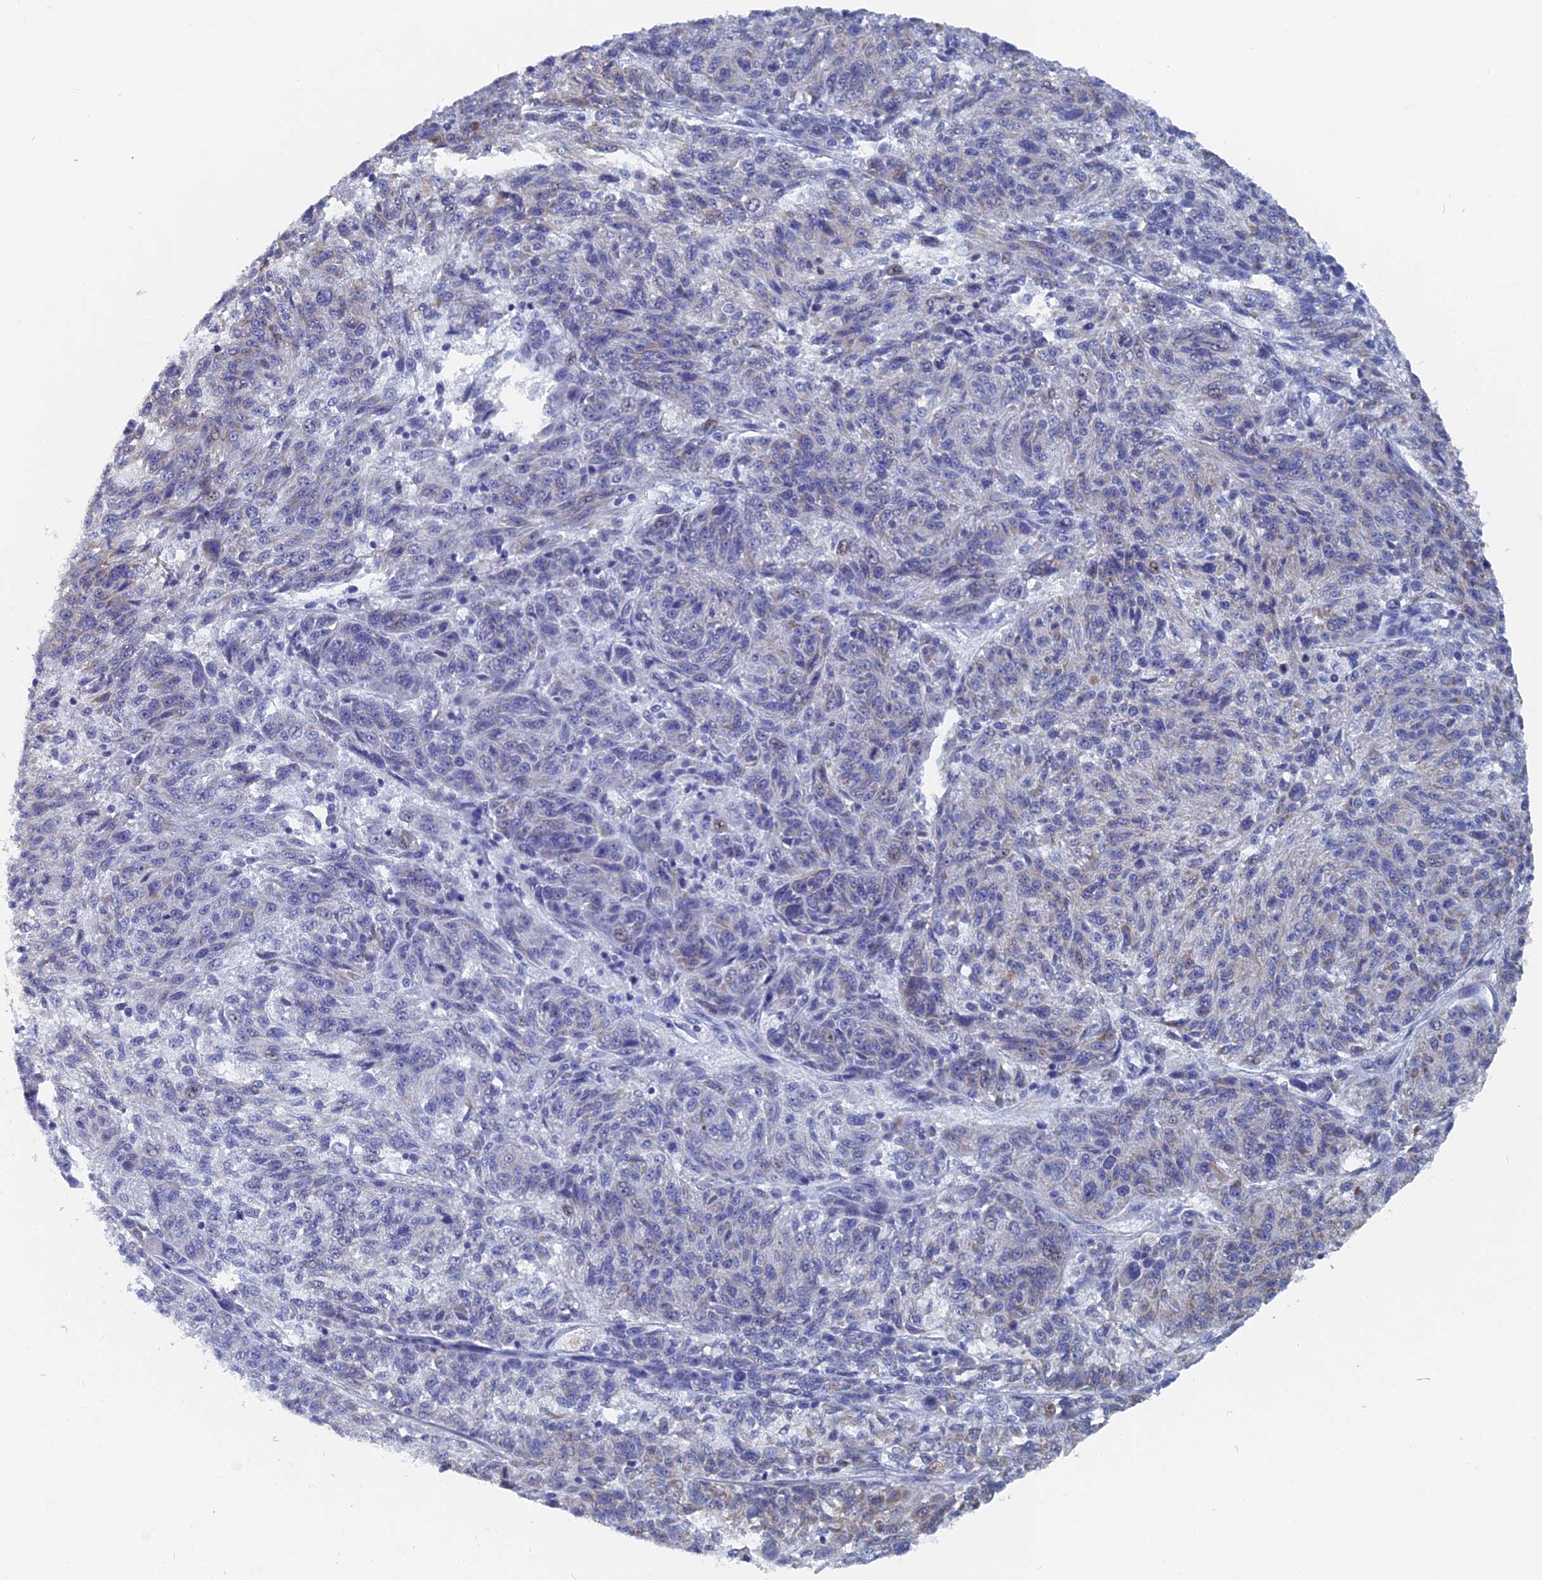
{"staining": {"intensity": "weak", "quantity": "<25%", "location": "cytoplasmic/membranous"}, "tissue": "melanoma", "cell_type": "Tumor cells", "image_type": "cancer", "snomed": [{"axis": "morphology", "description": "Malignant melanoma, NOS"}, {"axis": "topography", "description": "Skin"}], "caption": "This is an immunohistochemistry photomicrograph of melanoma. There is no expression in tumor cells.", "gene": "HIGD1A", "patient": {"sex": "male", "age": 53}}